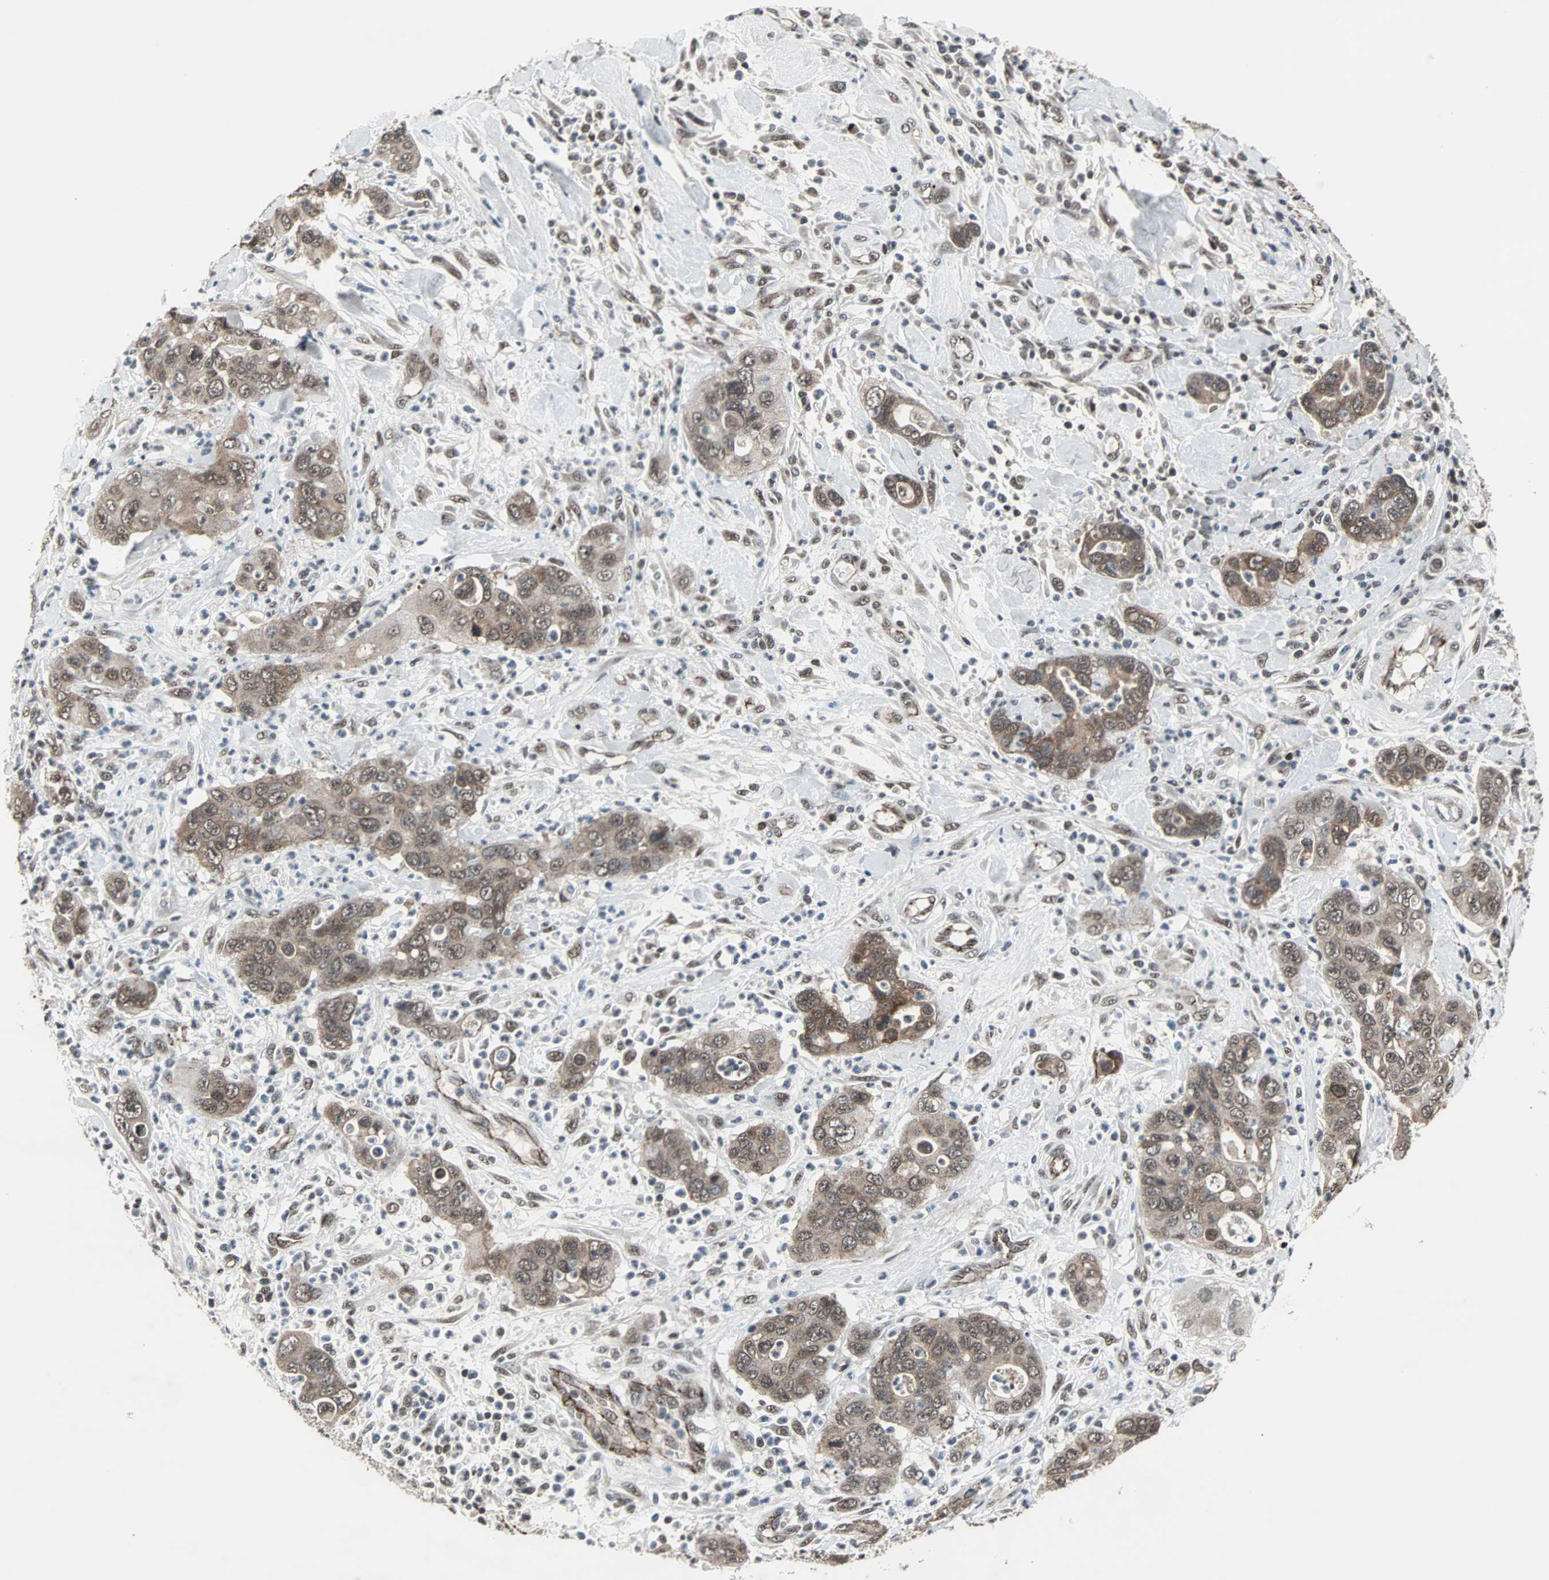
{"staining": {"intensity": "moderate", "quantity": ">75%", "location": "cytoplasmic/membranous"}, "tissue": "pancreatic cancer", "cell_type": "Tumor cells", "image_type": "cancer", "snomed": [{"axis": "morphology", "description": "Adenocarcinoma, NOS"}, {"axis": "topography", "description": "Pancreas"}], "caption": "The immunohistochemical stain shows moderate cytoplasmic/membranous positivity in tumor cells of pancreatic cancer tissue.", "gene": "LSR", "patient": {"sex": "female", "age": 71}}